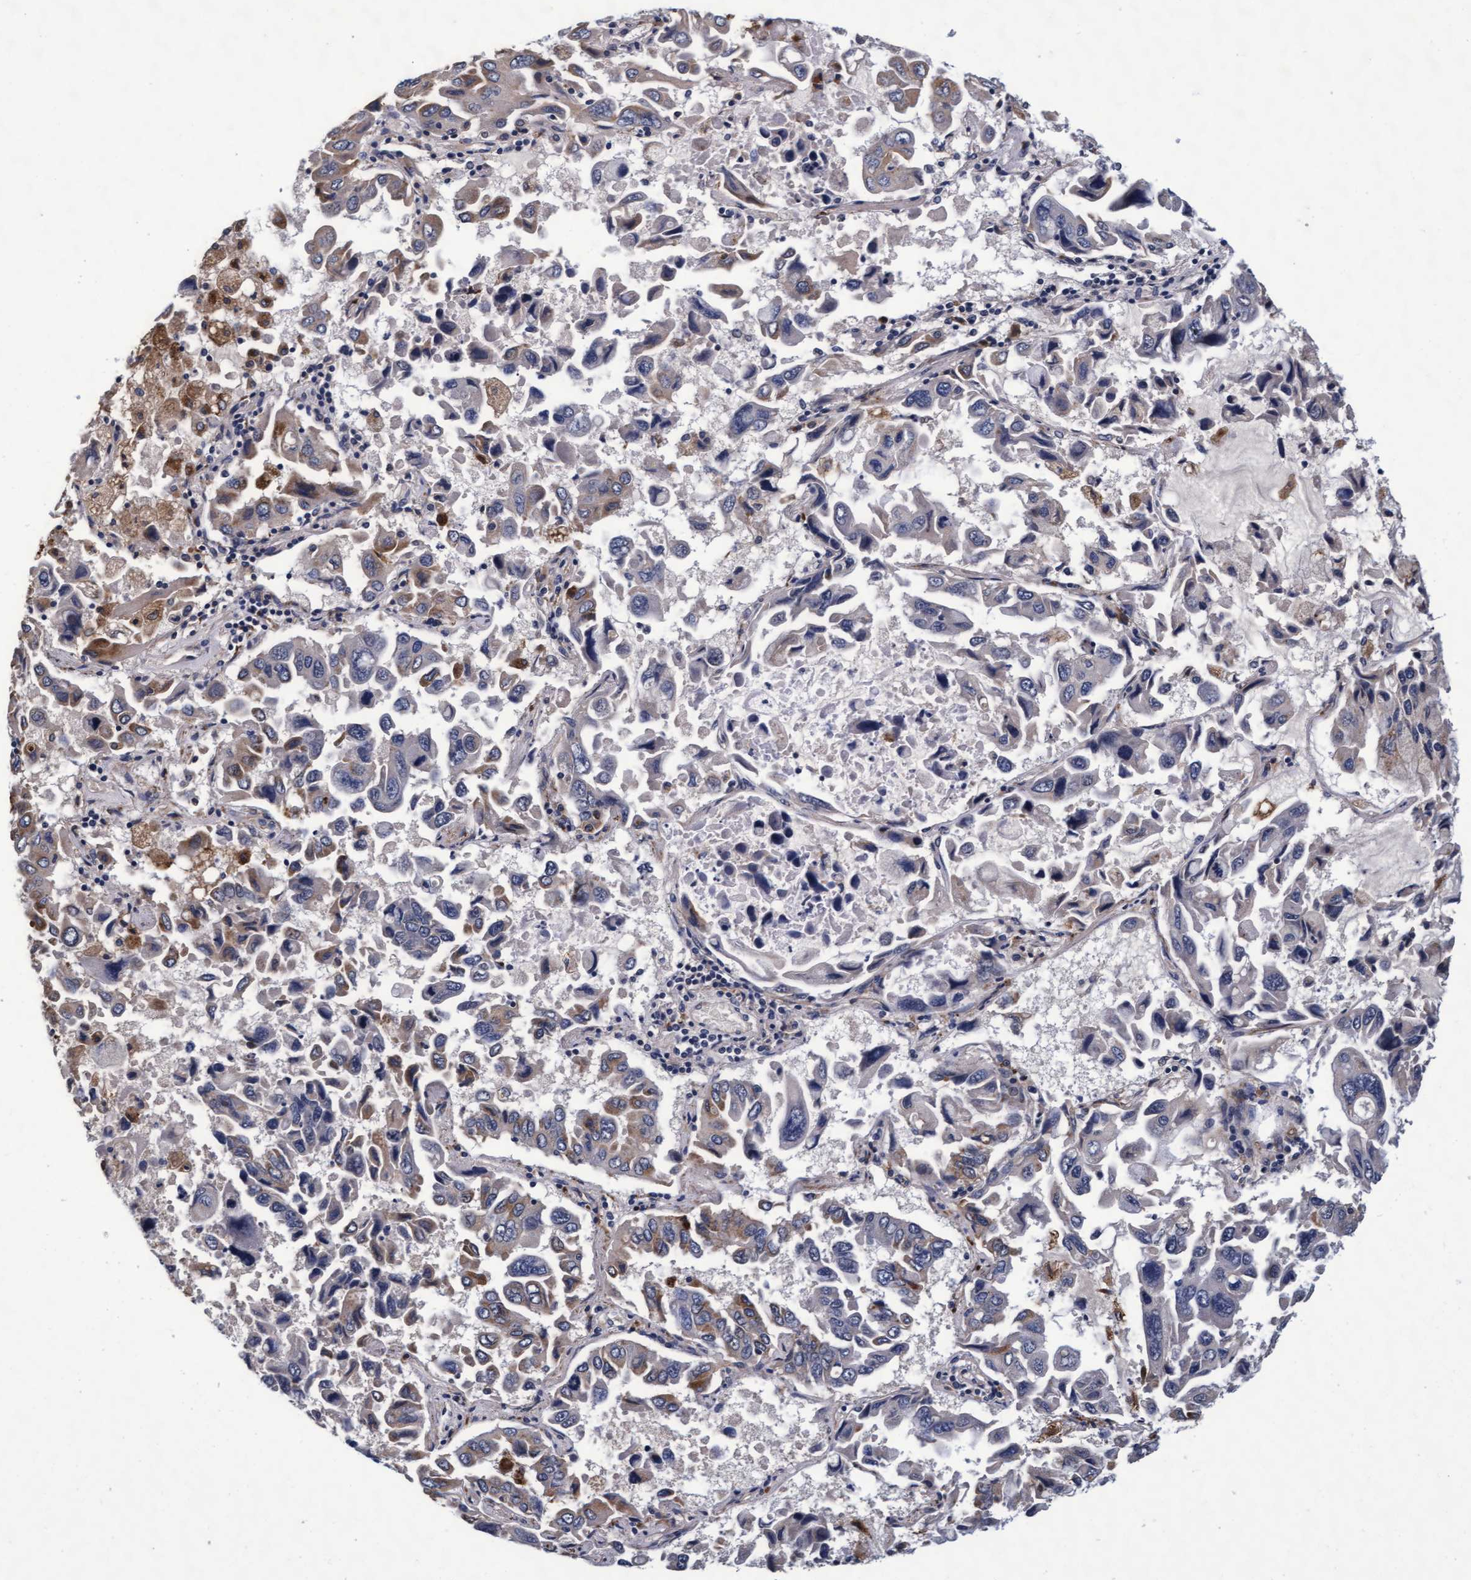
{"staining": {"intensity": "weak", "quantity": "<25%", "location": "cytoplasmic/membranous"}, "tissue": "lung cancer", "cell_type": "Tumor cells", "image_type": "cancer", "snomed": [{"axis": "morphology", "description": "Adenocarcinoma, NOS"}, {"axis": "topography", "description": "Lung"}], "caption": "Human lung cancer stained for a protein using immunohistochemistry (IHC) shows no positivity in tumor cells.", "gene": "CPQ", "patient": {"sex": "male", "age": 64}}